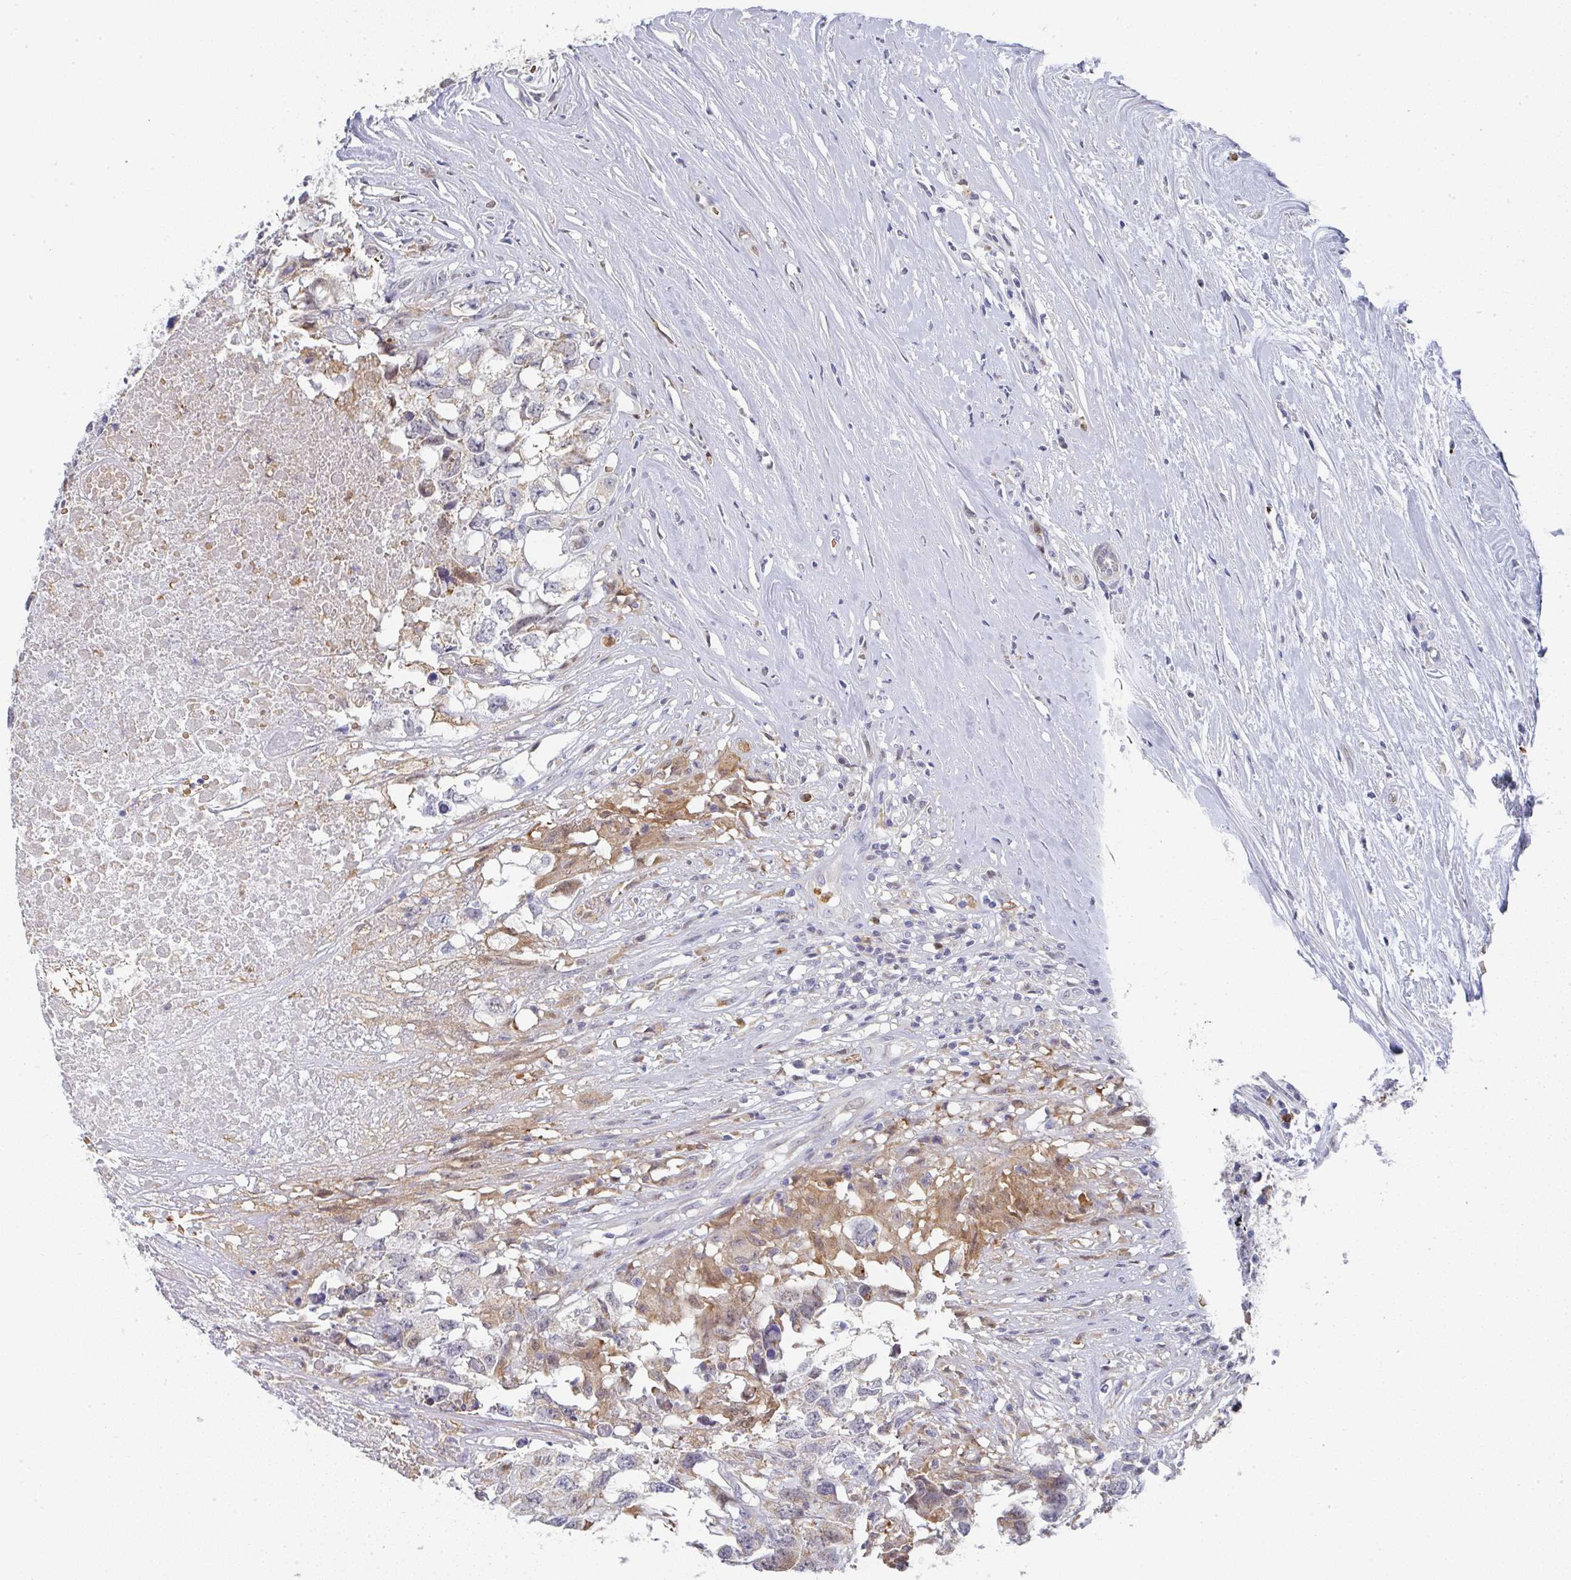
{"staining": {"intensity": "weak", "quantity": "<25%", "location": "cytoplasmic/membranous"}, "tissue": "testis cancer", "cell_type": "Tumor cells", "image_type": "cancer", "snomed": [{"axis": "morphology", "description": "Carcinoma, Embryonal, NOS"}, {"axis": "topography", "description": "Testis"}], "caption": "Tumor cells show no significant expression in testis cancer (embryonal carcinoma).", "gene": "NCF1", "patient": {"sex": "male", "age": 83}}